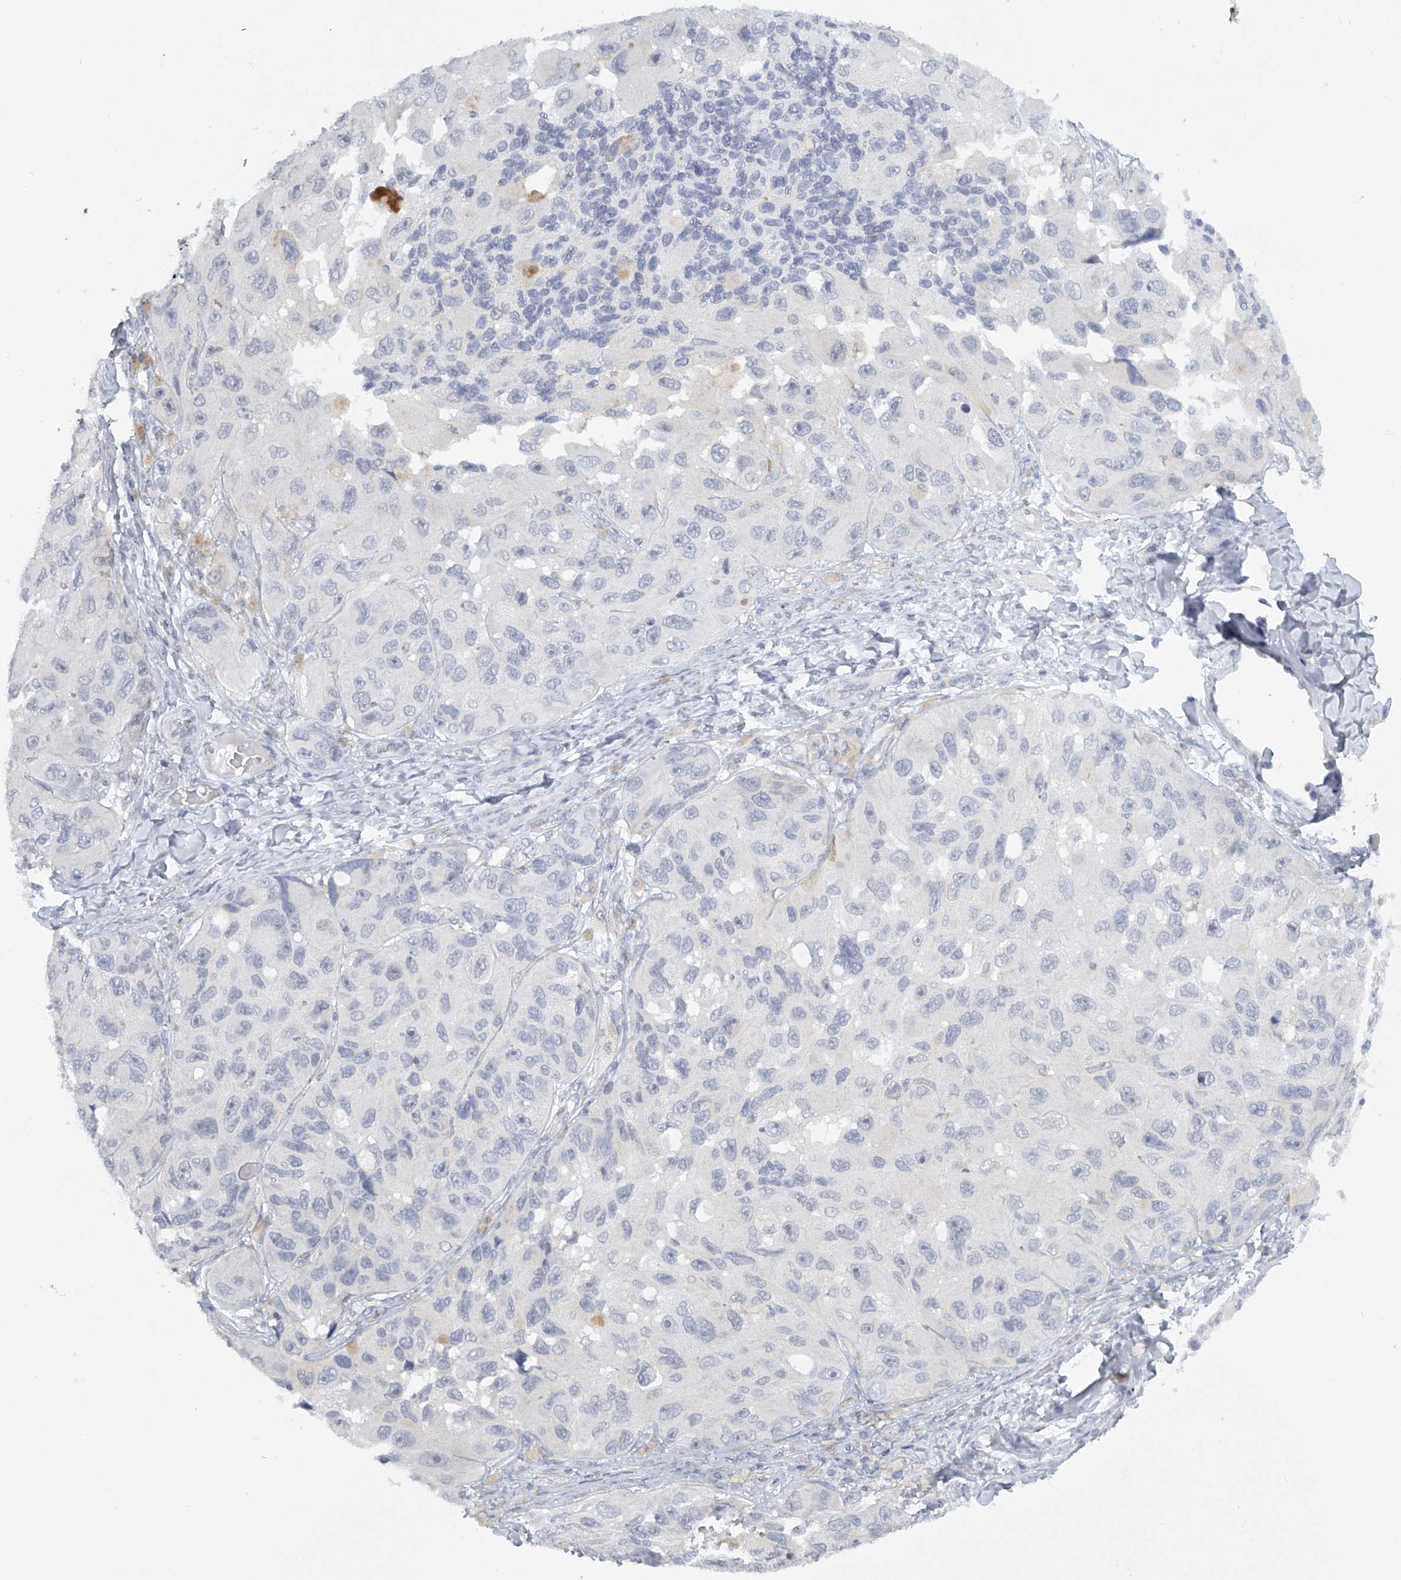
{"staining": {"intensity": "negative", "quantity": "none", "location": "none"}, "tissue": "melanoma", "cell_type": "Tumor cells", "image_type": "cancer", "snomed": [{"axis": "morphology", "description": "Malignant melanoma, NOS"}, {"axis": "topography", "description": "Skin"}], "caption": "This is an IHC histopathology image of melanoma. There is no staining in tumor cells.", "gene": "FAT2", "patient": {"sex": "female", "age": 73}}